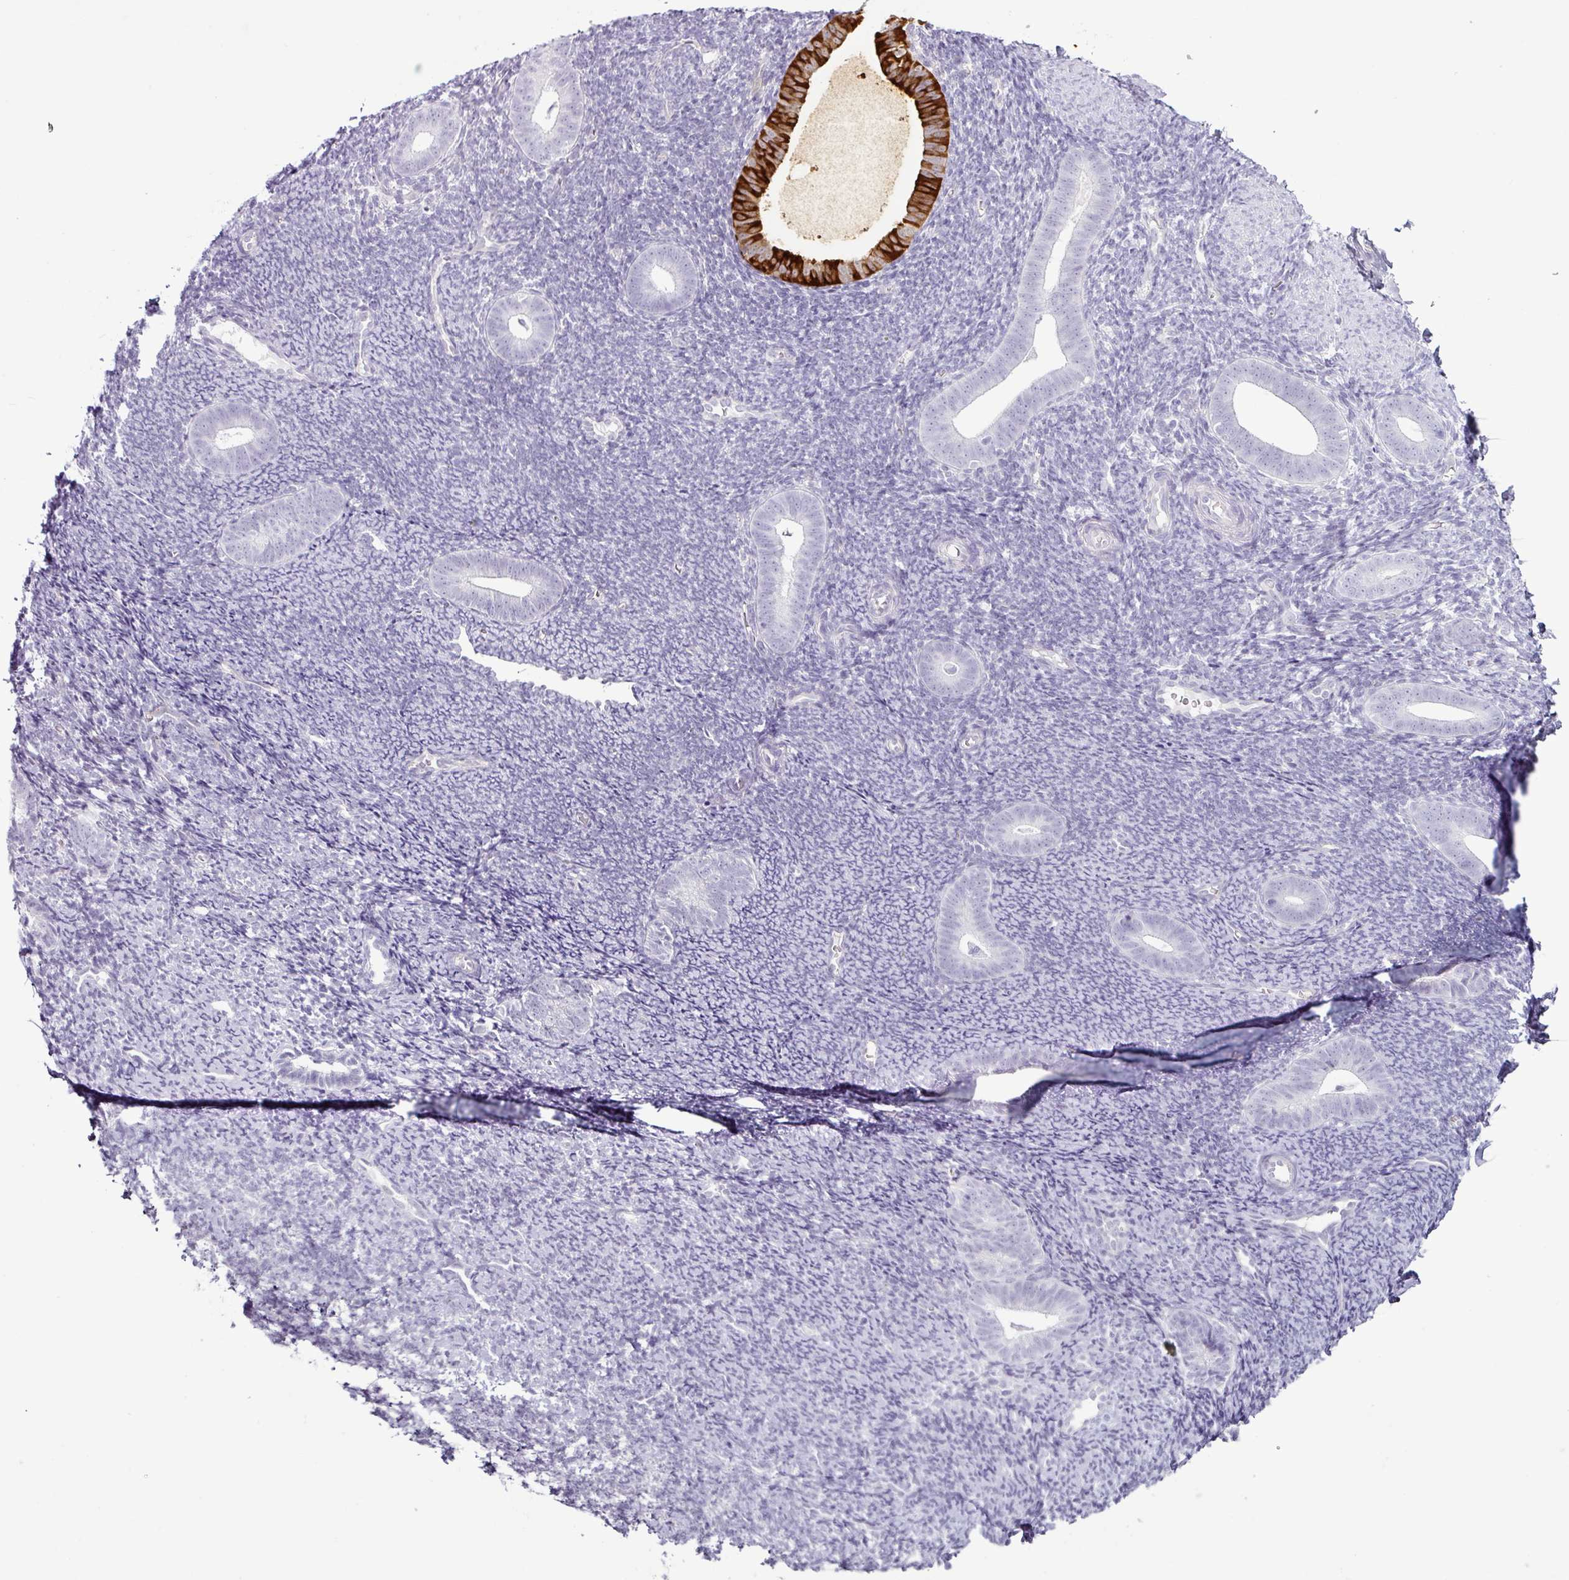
{"staining": {"intensity": "negative", "quantity": "none", "location": "none"}, "tissue": "endometrium", "cell_type": "Cells in endometrial stroma", "image_type": "normal", "snomed": [{"axis": "morphology", "description": "Normal tissue, NOS"}, {"axis": "topography", "description": "Endometrium"}], "caption": "Immunohistochemistry (IHC) micrograph of benign endometrium stained for a protein (brown), which demonstrates no positivity in cells in endometrial stroma.", "gene": "TMEM178A", "patient": {"sex": "female", "age": 39}}